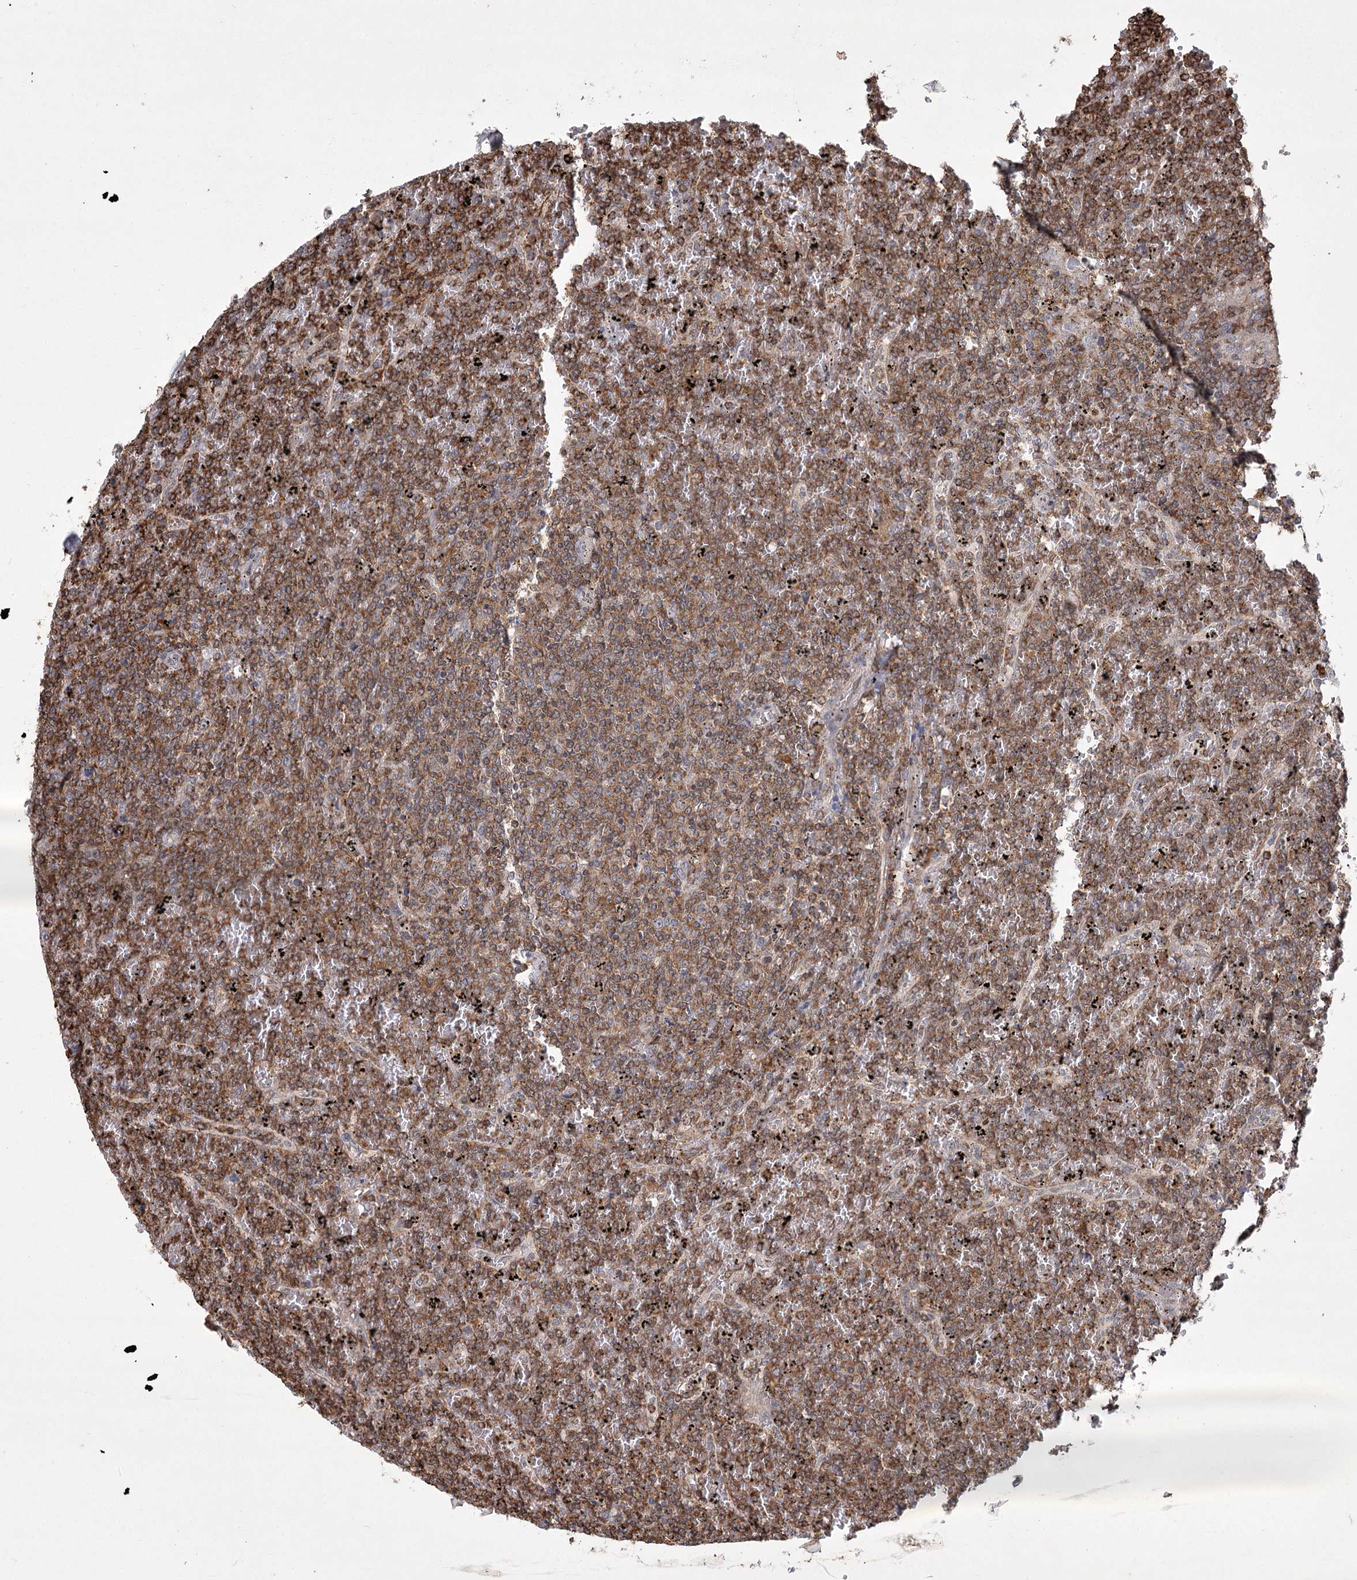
{"staining": {"intensity": "moderate", "quantity": ">75%", "location": "cytoplasmic/membranous"}, "tissue": "lymphoma", "cell_type": "Tumor cells", "image_type": "cancer", "snomed": [{"axis": "morphology", "description": "Malignant lymphoma, non-Hodgkin's type, Low grade"}, {"axis": "topography", "description": "Spleen"}], "caption": "Immunohistochemistry of human lymphoma displays medium levels of moderate cytoplasmic/membranous expression in about >75% of tumor cells. Nuclei are stained in blue.", "gene": "MEPE", "patient": {"sex": "female", "age": 19}}